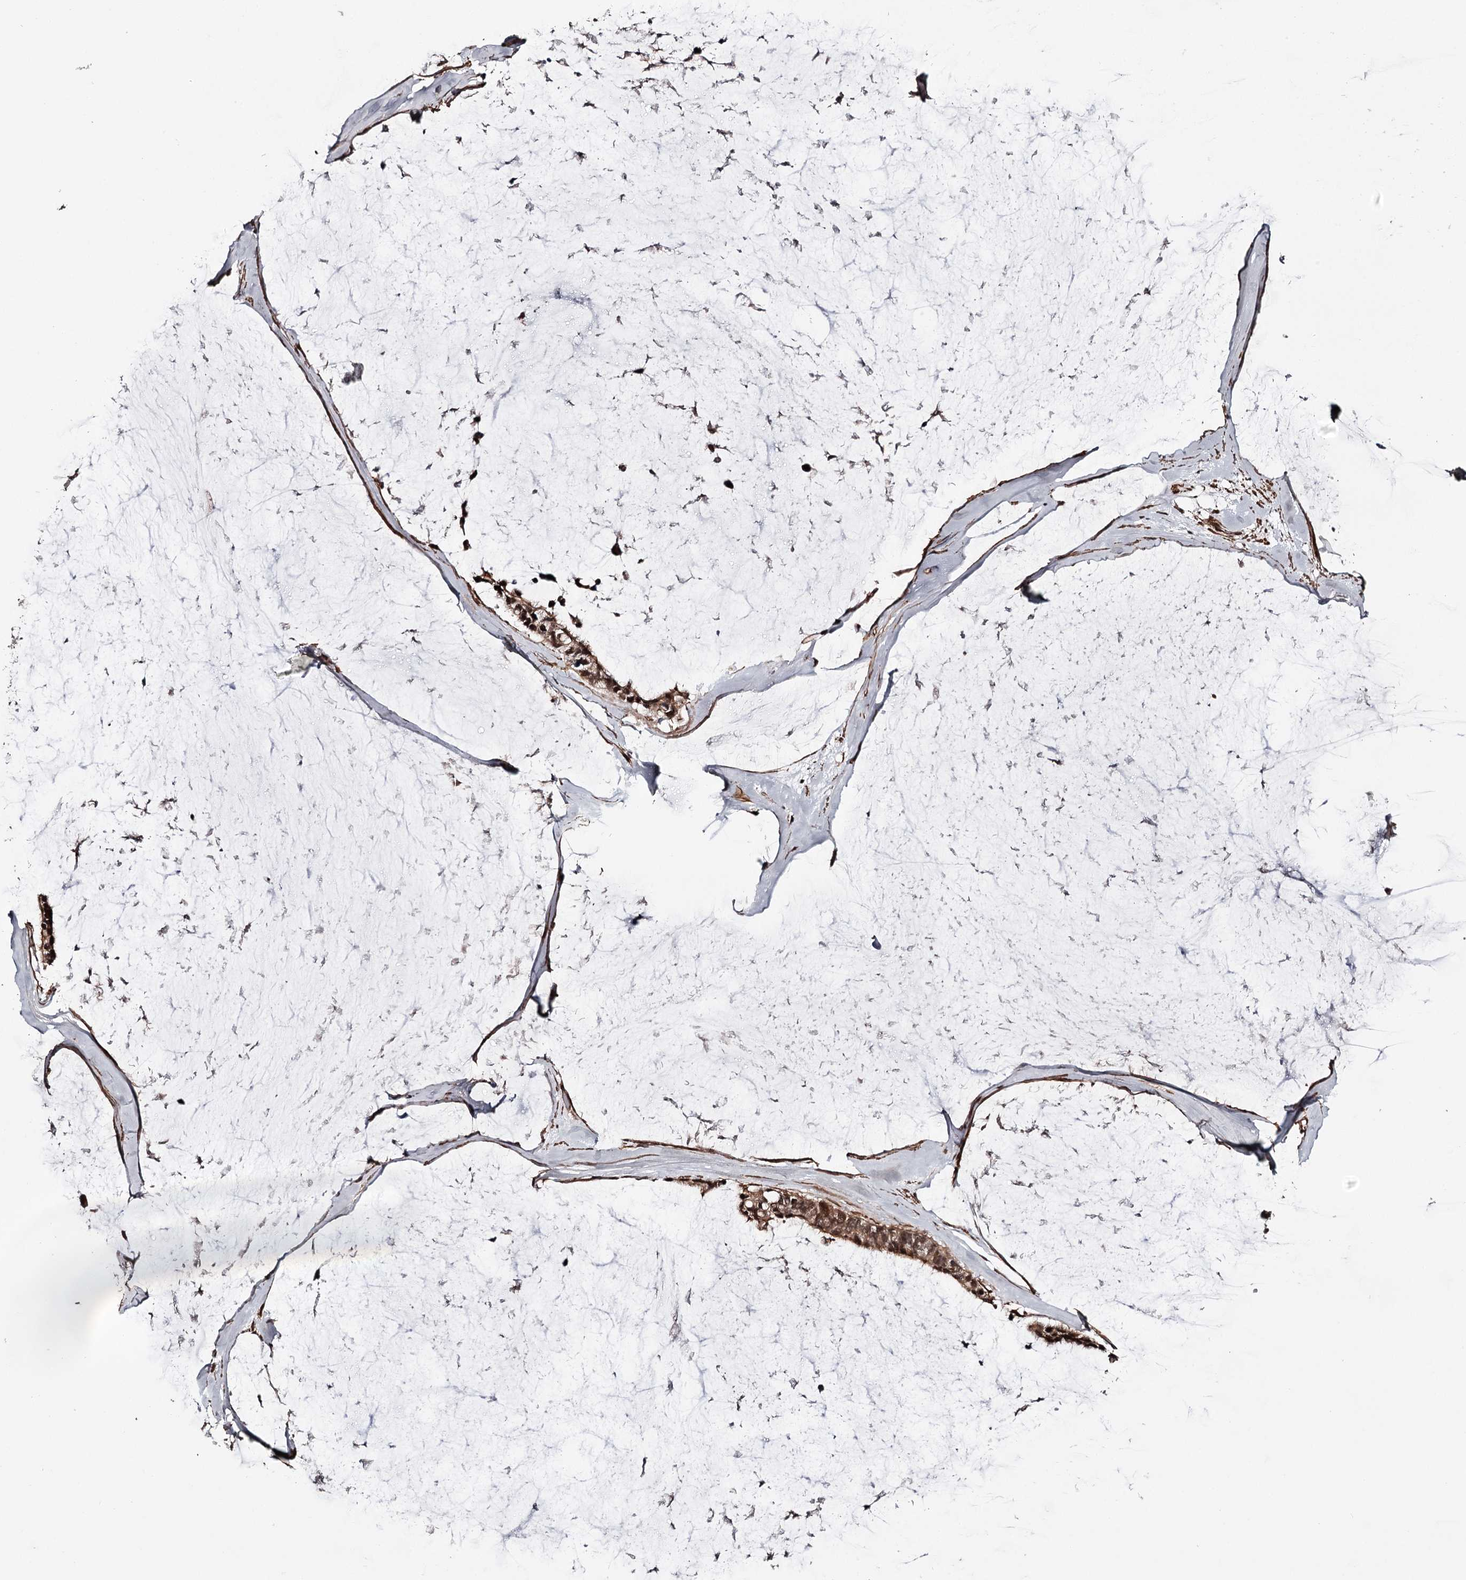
{"staining": {"intensity": "moderate", "quantity": ">75%", "location": "cytoplasmic/membranous,nuclear"}, "tissue": "ovarian cancer", "cell_type": "Tumor cells", "image_type": "cancer", "snomed": [{"axis": "morphology", "description": "Cystadenocarcinoma, mucinous, NOS"}, {"axis": "topography", "description": "Ovary"}], "caption": "Human ovarian cancer stained for a protein (brown) exhibits moderate cytoplasmic/membranous and nuclear positive positivity in about >75% of tumor cells.", "gene": "TTC33", "patient": {"sex": "female", "age": 39}}